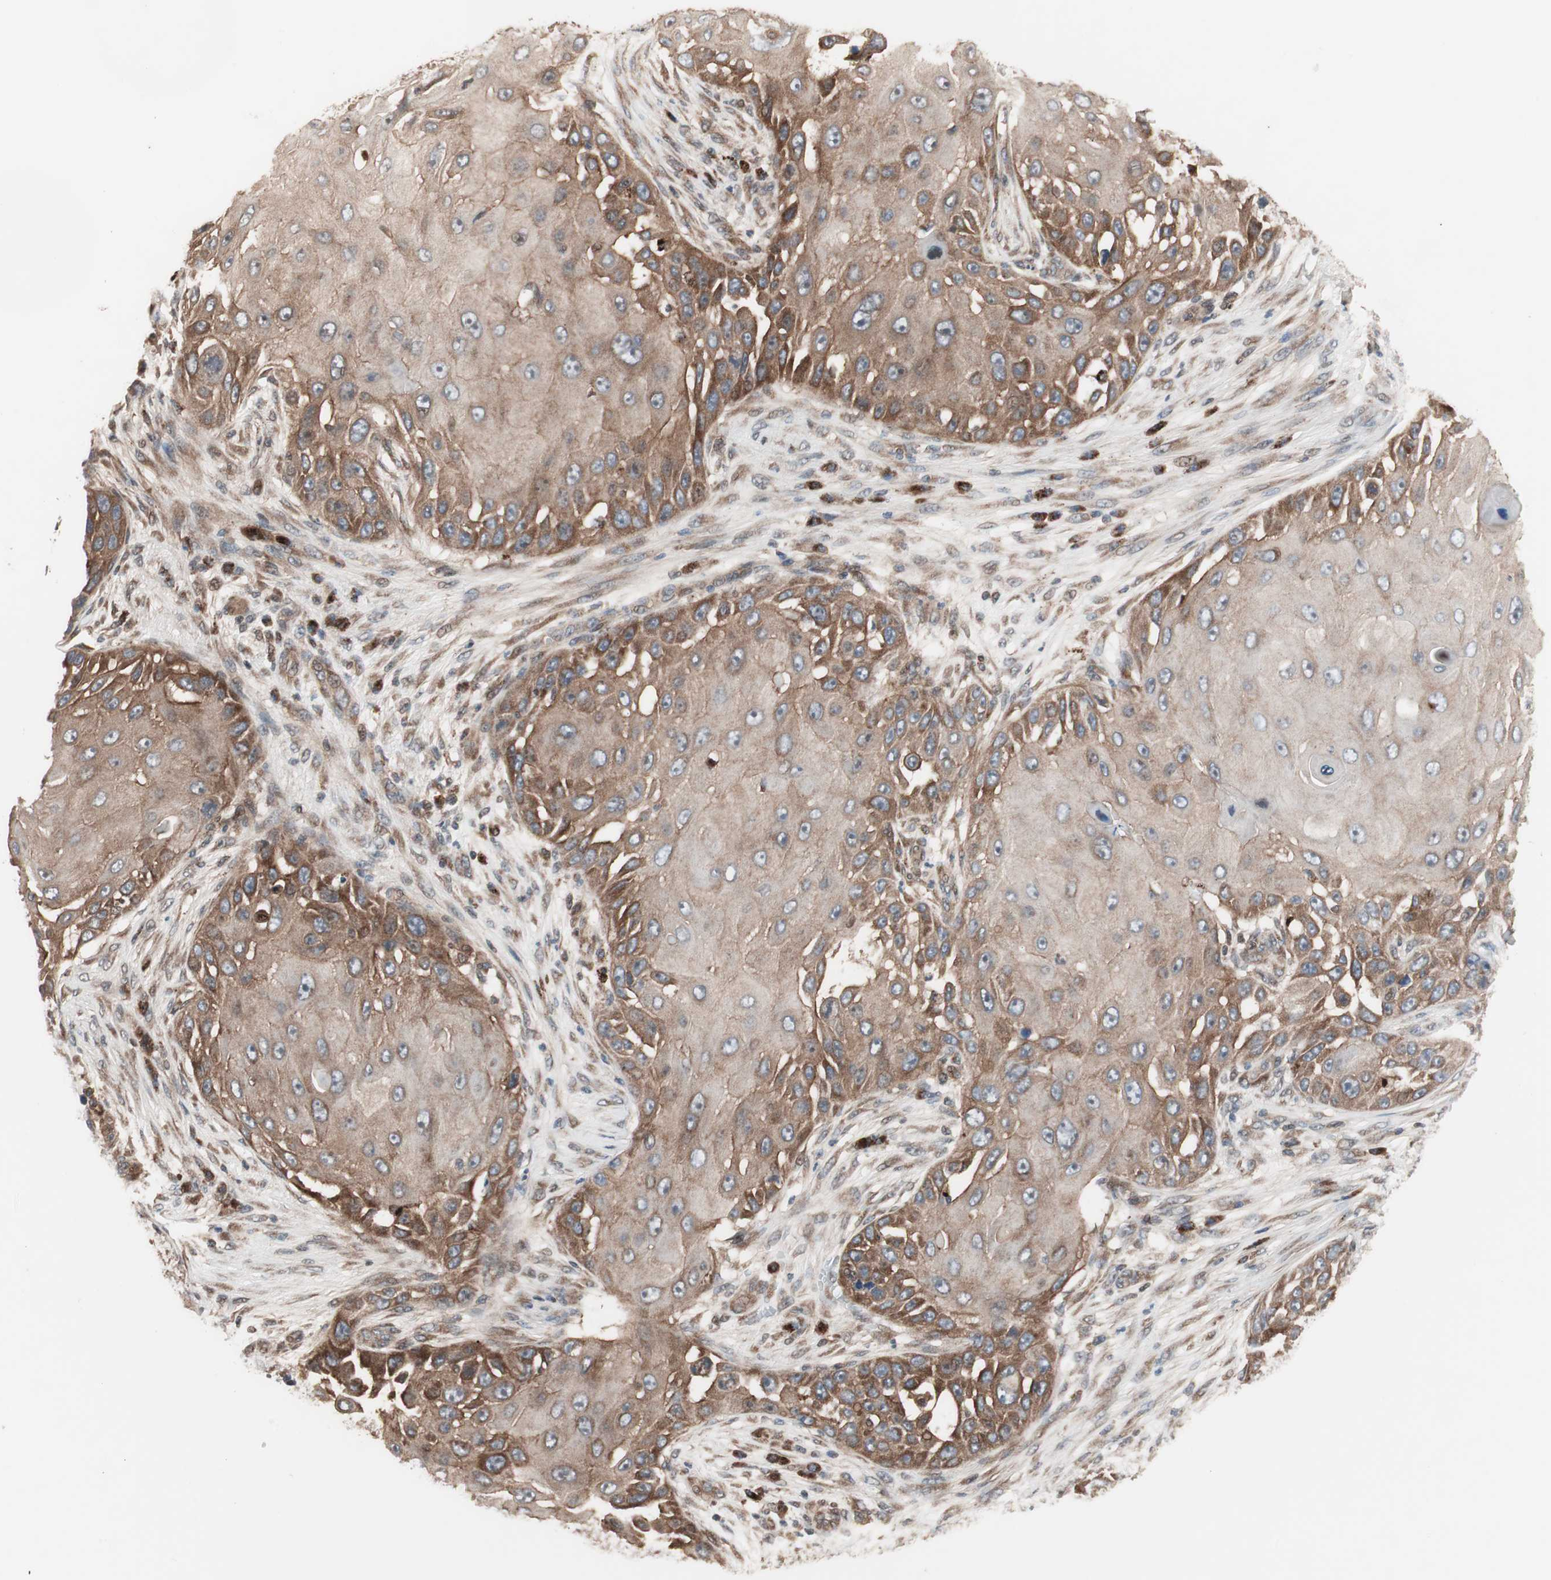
{"staining": {"intensity": "strong", "quantity": ">75%", "location": "cytoplasmic/membranous"}, "tissue": "skin cancer", "cell_type": "Tumor cells", "image_type": "cancer", "snomed": [{"axis": "morphology", "description": "Squamous cell carcinoma, NOS"}, {"axis": "topography", "description": "Skin"}], "caption": "Skin squamous cell carcinoma stained with IHC reveals strong cytoplasmic/membranous staining in approximately >75% of tumor cells.", "gene": "NF2", "patient": {"sex": "female", "age": 44}}